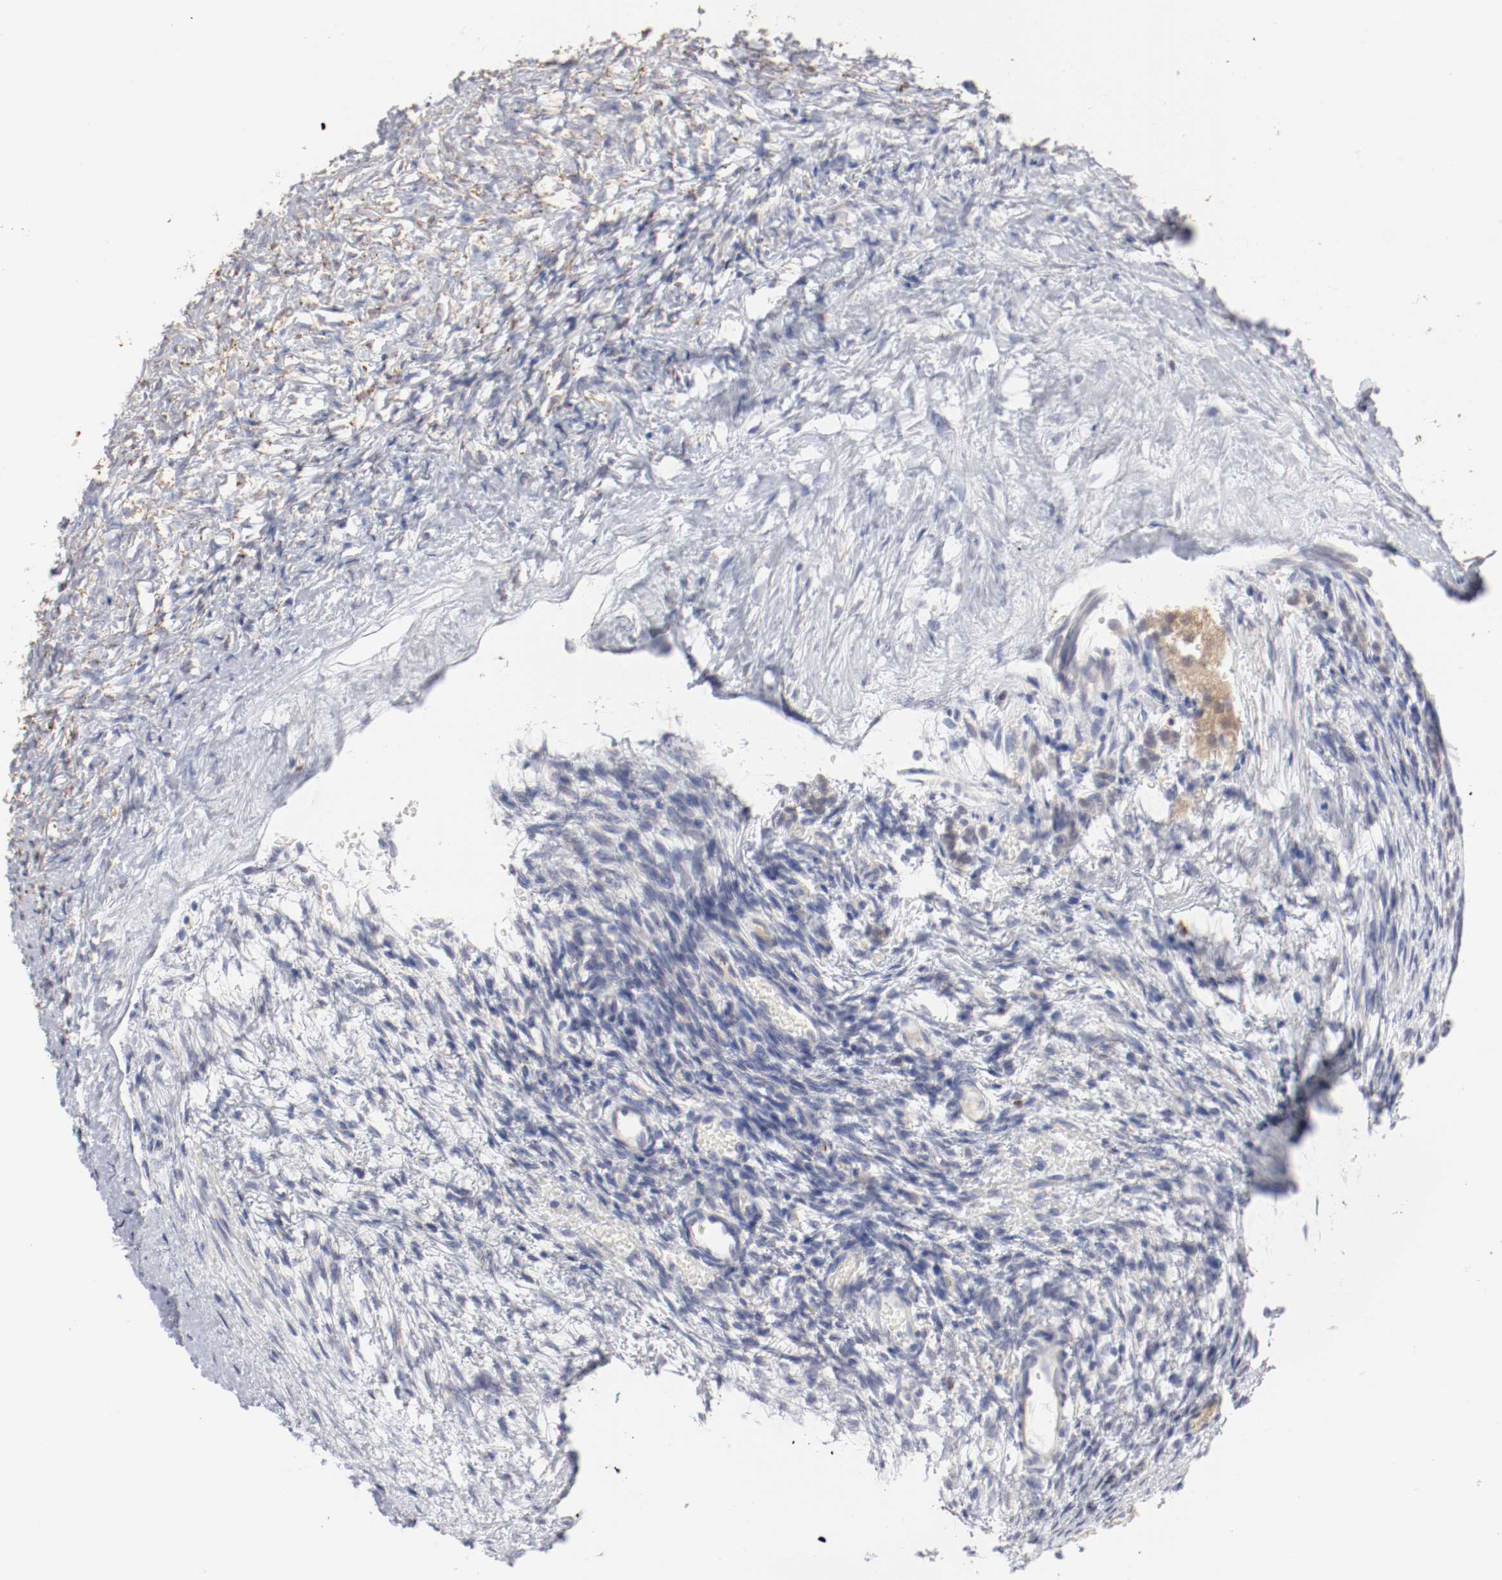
{"staining": {"intensity": "negative", "quantity": "none", "location": "none"}, "tissue": "ovary", "cell_type": "Ovarian stroma cells", "image_type": "normal", "snomed": [{"axis": "morphology", "description": "Normal tissue, NOS"}, {"axis": "topography", "description": "Ovary"}], "caption": "A high-resolution photomicrograph shows immunohistochemistry staining of unremarkable ovary, which shows no significant staining in ovarian stroma cells.", "gene": "SH3BGR", "patient": {"sex": "female", "age": 35}}